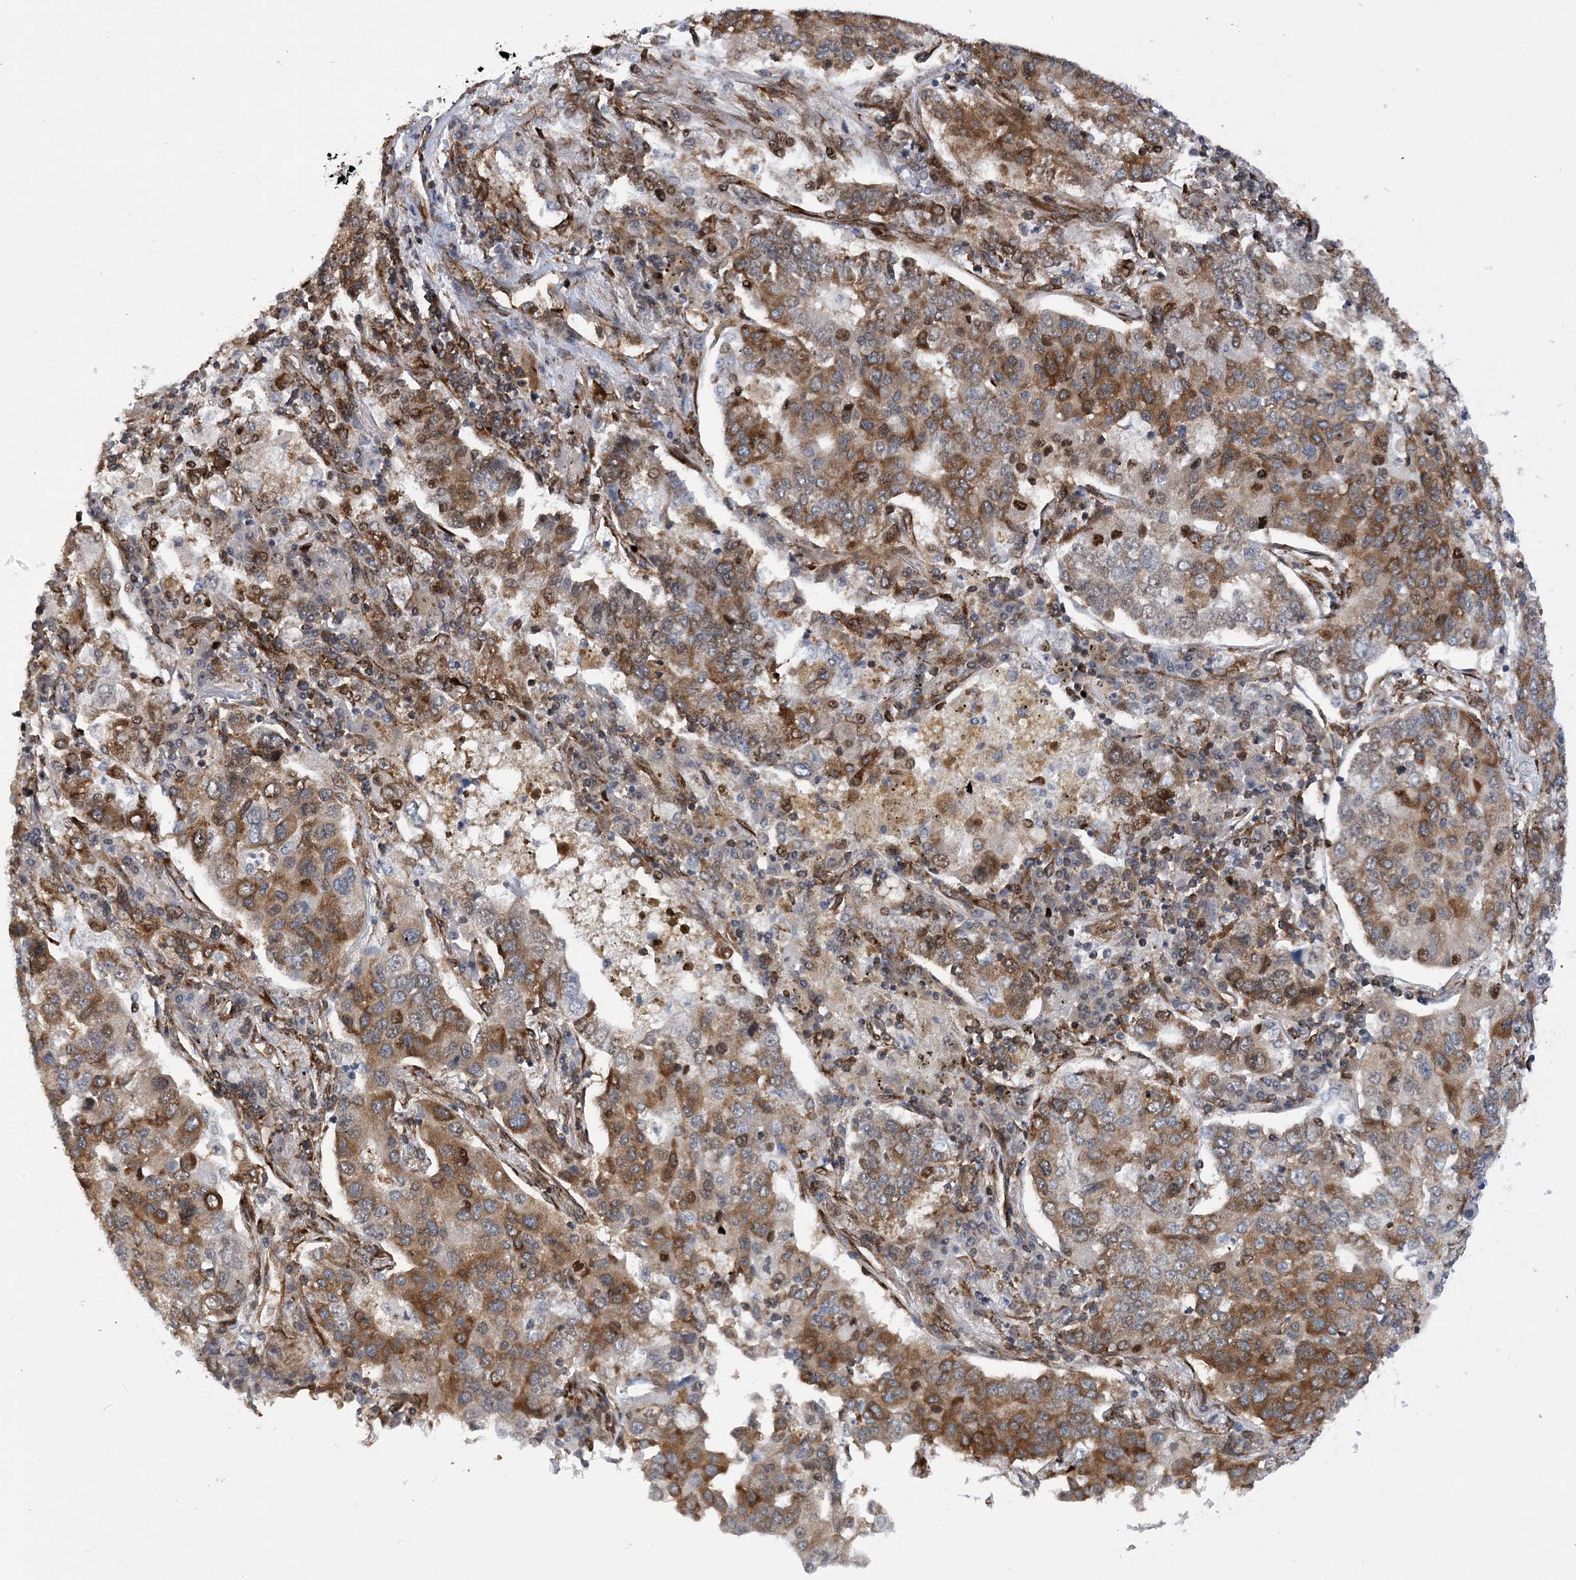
{"staining": {"intensity": "moderate", "quantity": "25%-75%", "location": "cytoplasmic/membranous,nuclear"}, "tissue": "lung cancer", "cell_type": "Tumor cells", "image_type": "cancer", "snomed": [{"axis": "morphology", "description": "Adenocarcinoma, NOS"}, {"axis": "topography", "description": "Lung"}], "caption": "Immunohistochemistry (IHC) photomicrograph of neoplastic tissue: human lung cancer stained using immunohistochemistry (IHC) displays medium levels of moderate protein expression localized specifically in the cytoplasmic/membranous and nuclear of tumor cells, appearing as a cytoplasmic/membranous and nuclear brown color.", "gene": "PHF1", "patient": {"sex": "male", "age": 49}}